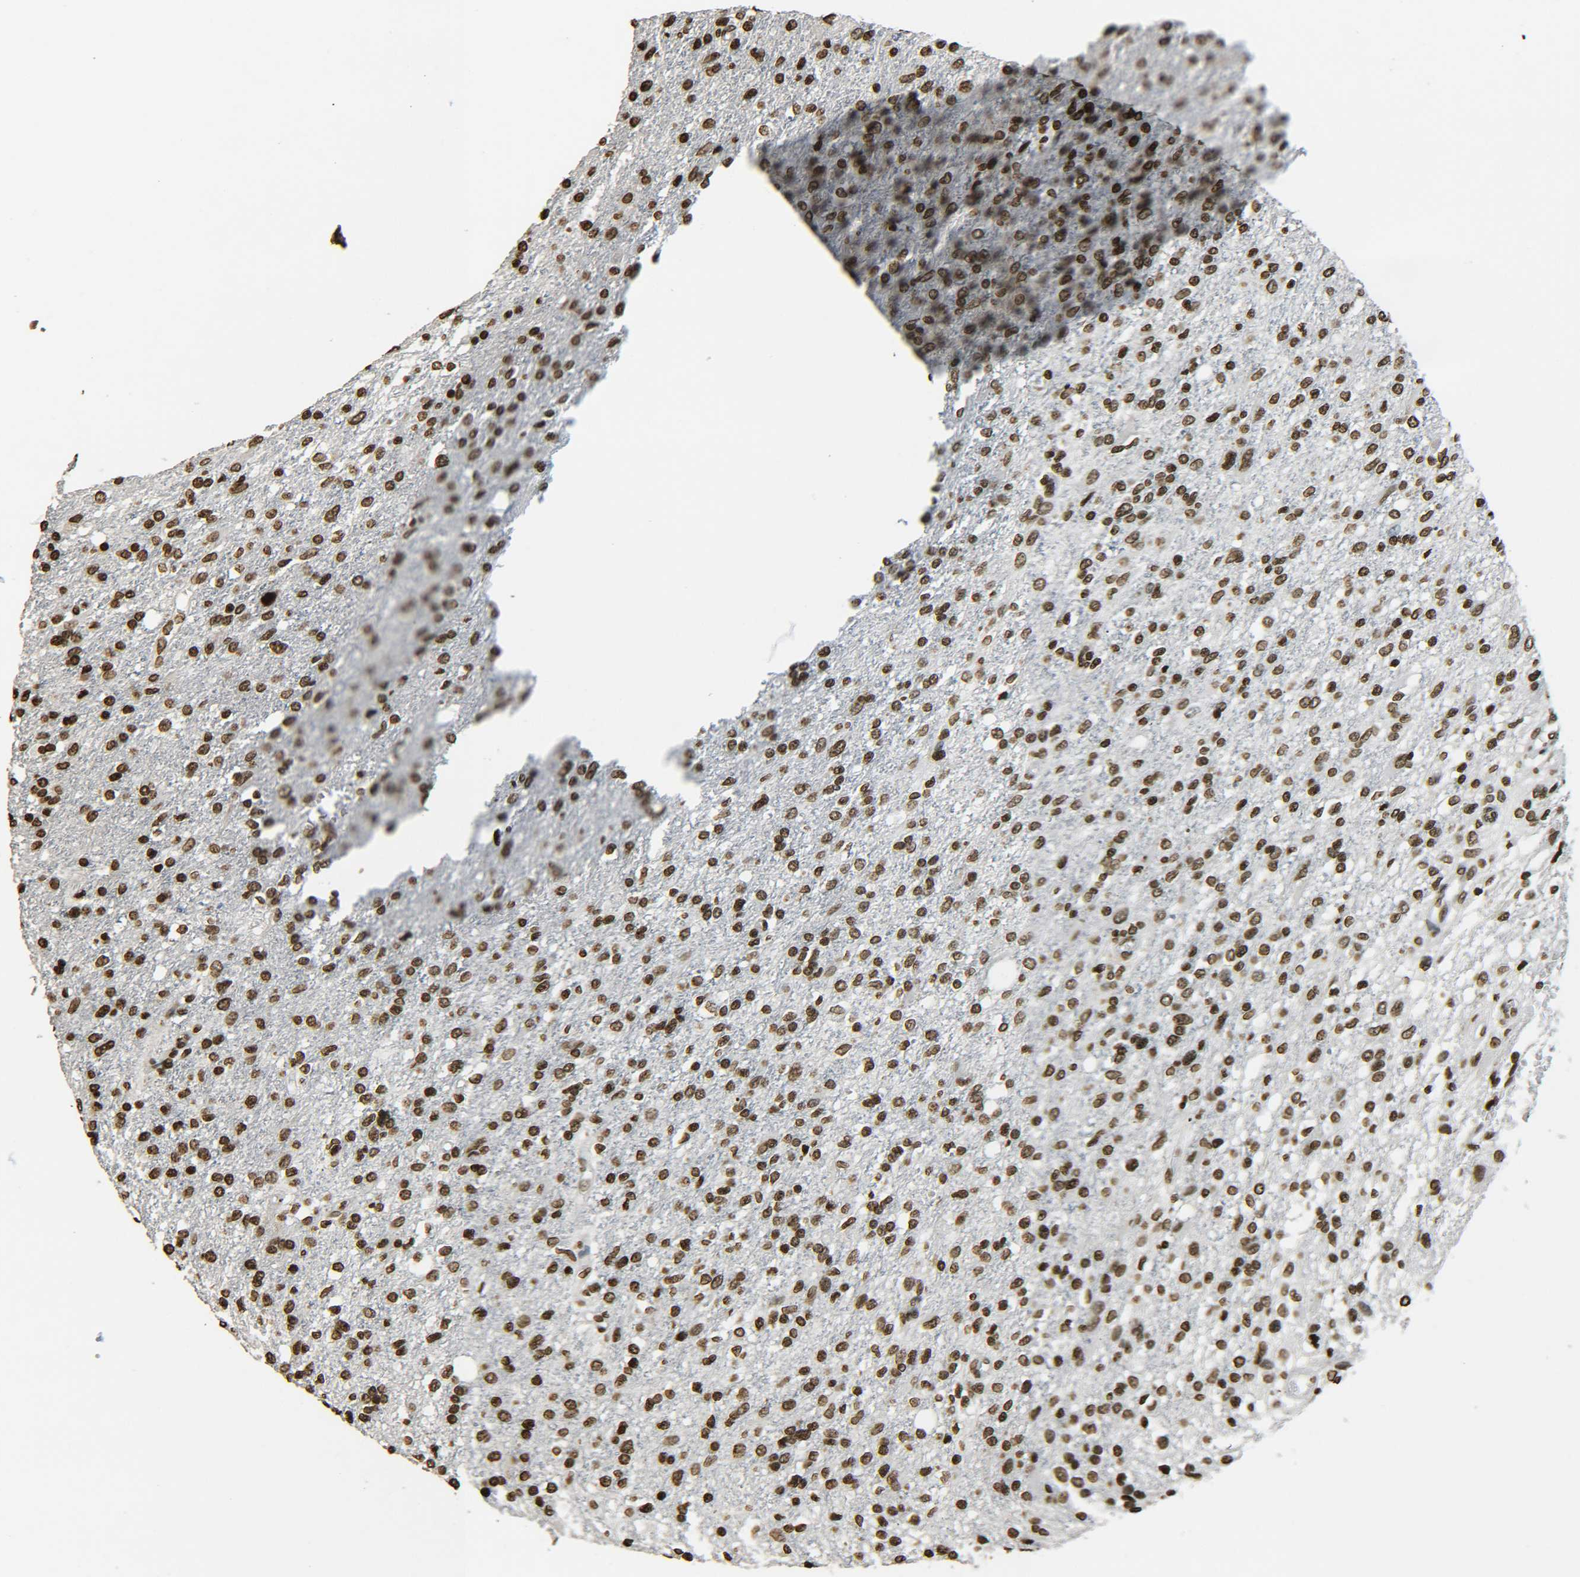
{"staining": {"intensity": "strong", "quantity": ">75%", "location": "nuclear"}, "tissue": "glioma", "cell_type": "Tumor cells", "image_type": "cancer", "snomed": [{"axis": "morphology", "description": "Glioma, malignant, High grade"}, {"axis": "topography", "description": "Cerebral cortex"}], "caption": "Malignant glioma (high-grade) tissue demonstrates strong nuclear expression in approximately >75% of tumor cells", "gene": "H4C16", "patient": {"sex": "male", "age": 76}}